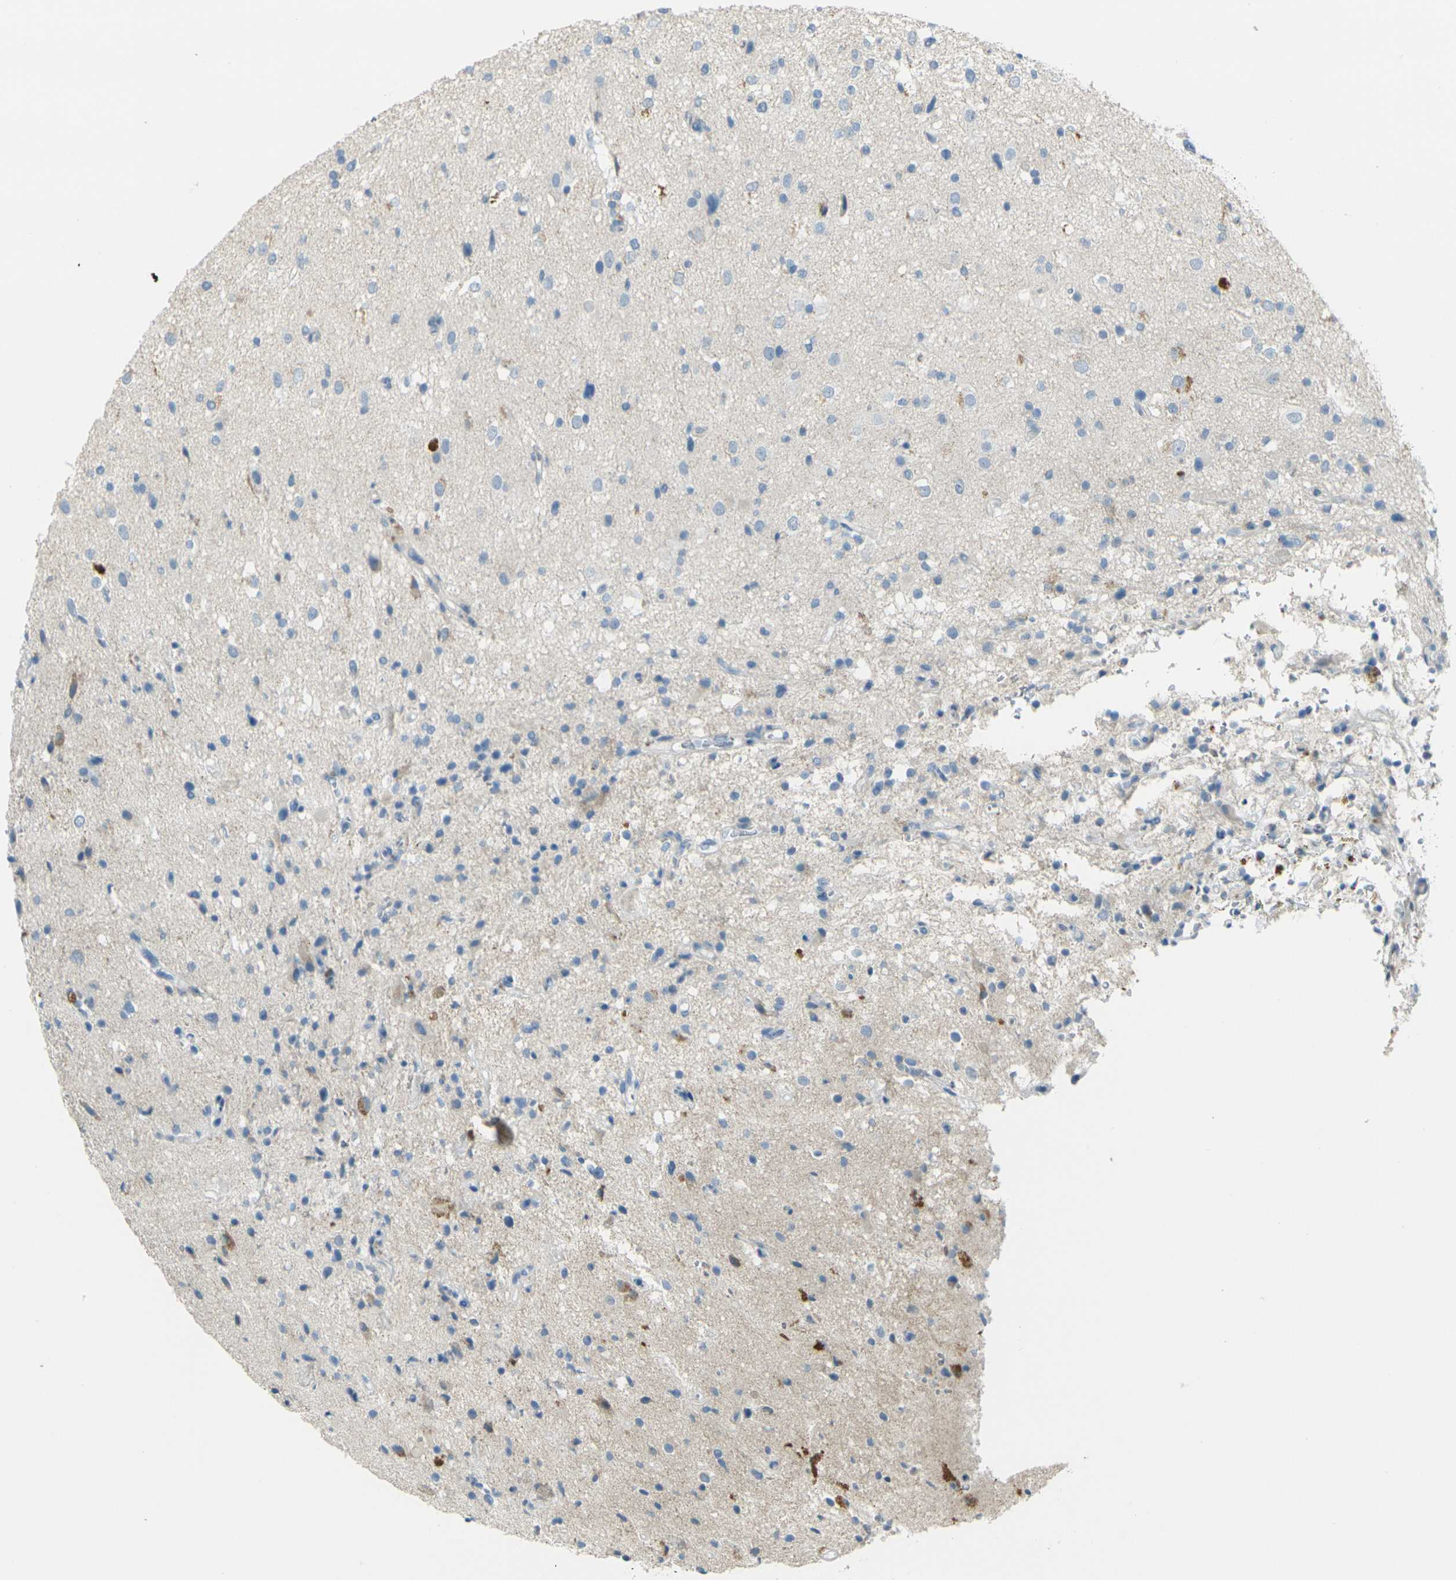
{"staining": {"intensity": "weak", "quantity": "<25%", "location": "cytoplasmic/membranous"}, "tissue": "glioma", "cell_type": "Tumor cells", "image_type": "cancer", "snomed": [{"axis": "morphology", "description": "Glioma, malignant, High grade"}, {"axis": "topography", "description": "Brain"}], "caption": "Tumor cells are negative for protein expression in human high-grade glioma (malignant).", "gene": "ANKRD46", "patient": {"sex": "male", "age": 33}}